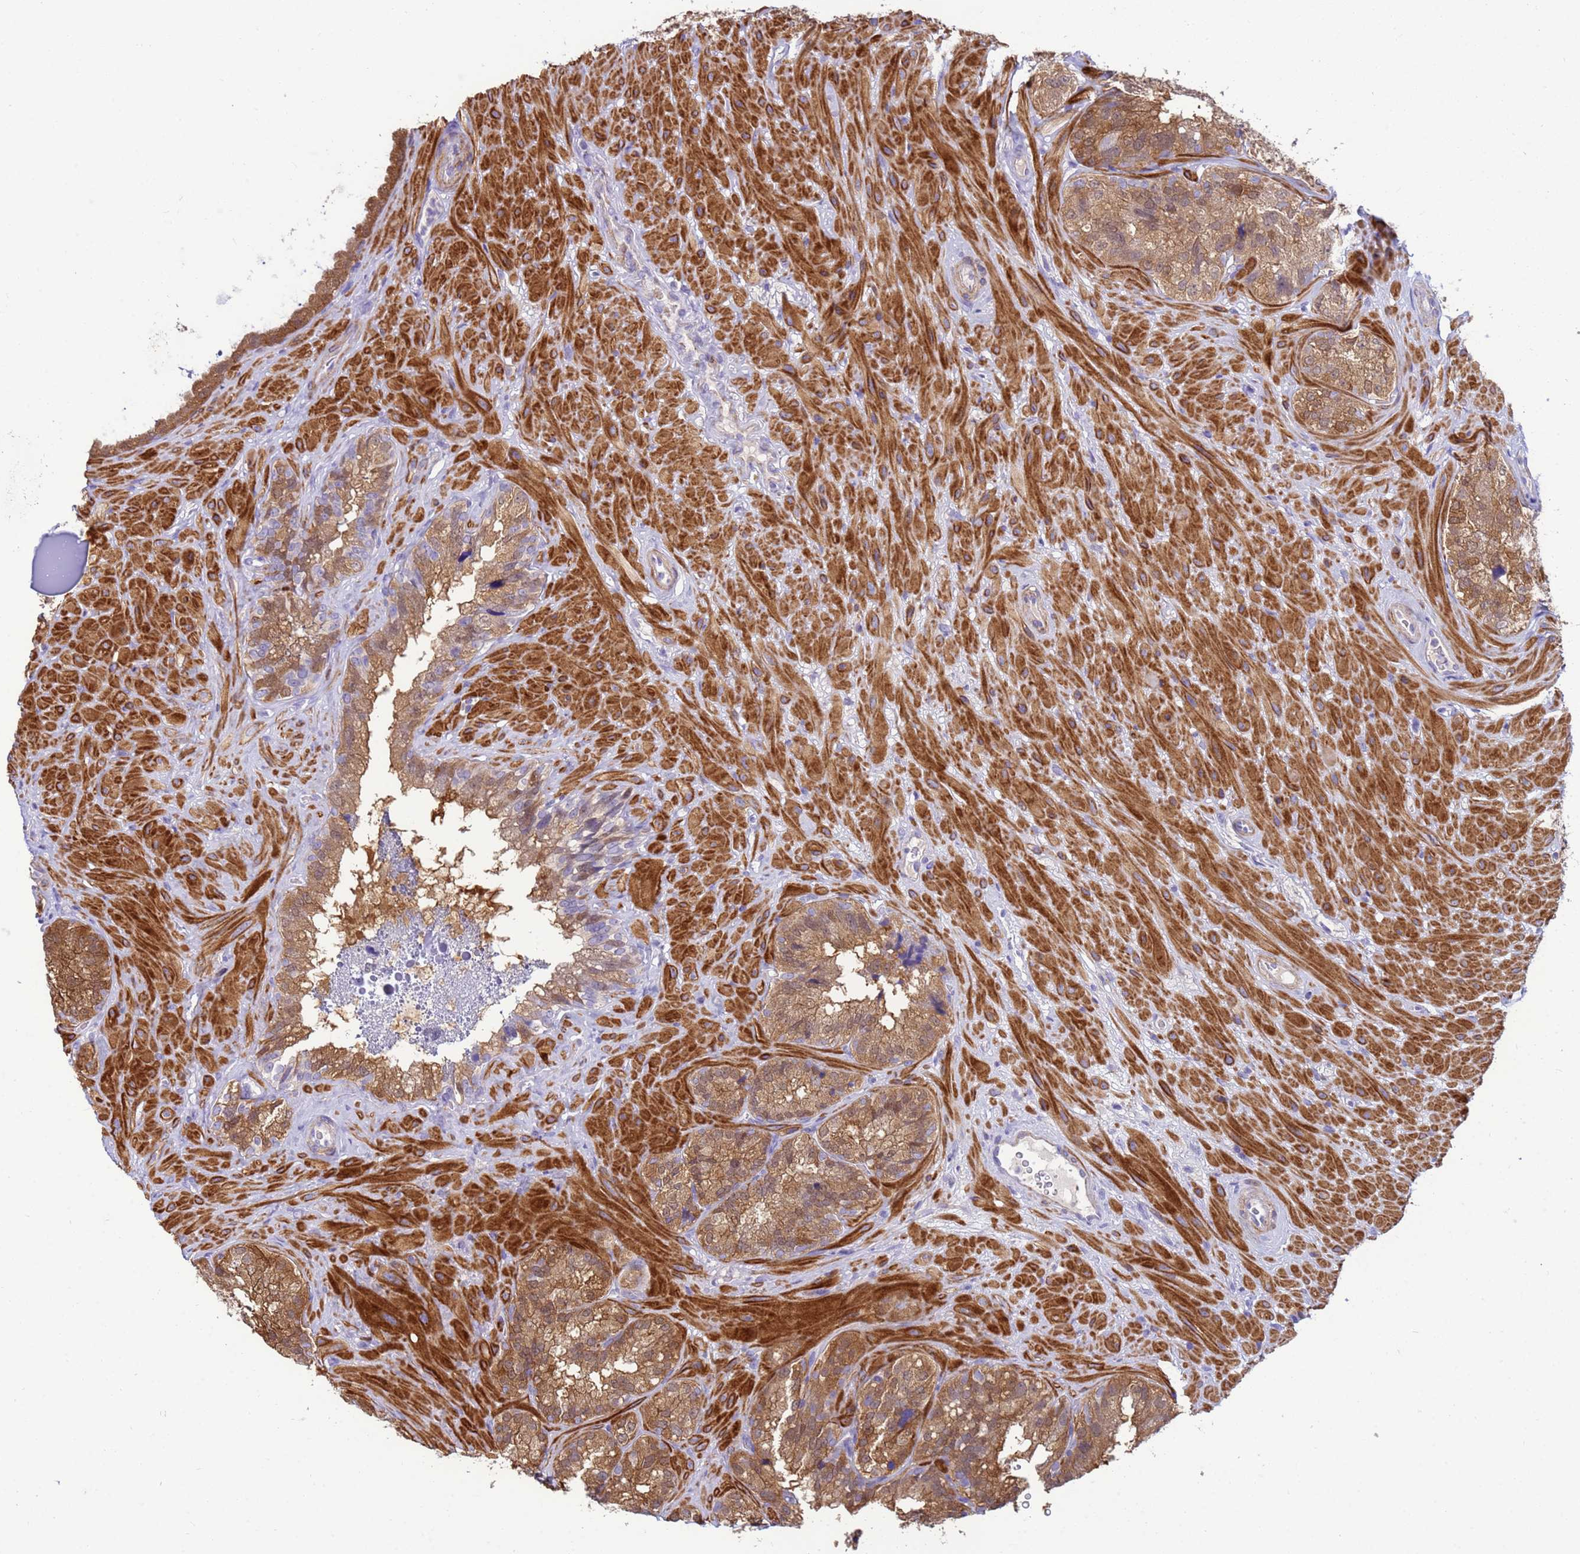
{"staining": {"intensity": "strong", "quantity": "25%-75%", "location": "cytoplasmic/membranous,nuclear"}, "tissue": "seminal vesicle", "cell_type": "Glandular cells", "image_type": "normal", "snomed": [{"axis": "morphology", "description": "Normal tissue, NOS"}, {"axis": "topography", "description": "Seminal veicle"}], "caption": "Immunohistochemical staining of benign human seminal vesicle exhibits high levels of strong cytoplasmic/membranous,nuclear expression in approximately 25%-75% of glandular cells.", "gene": "KLHL13", "patient": {"sex": "male", "age": 58}}